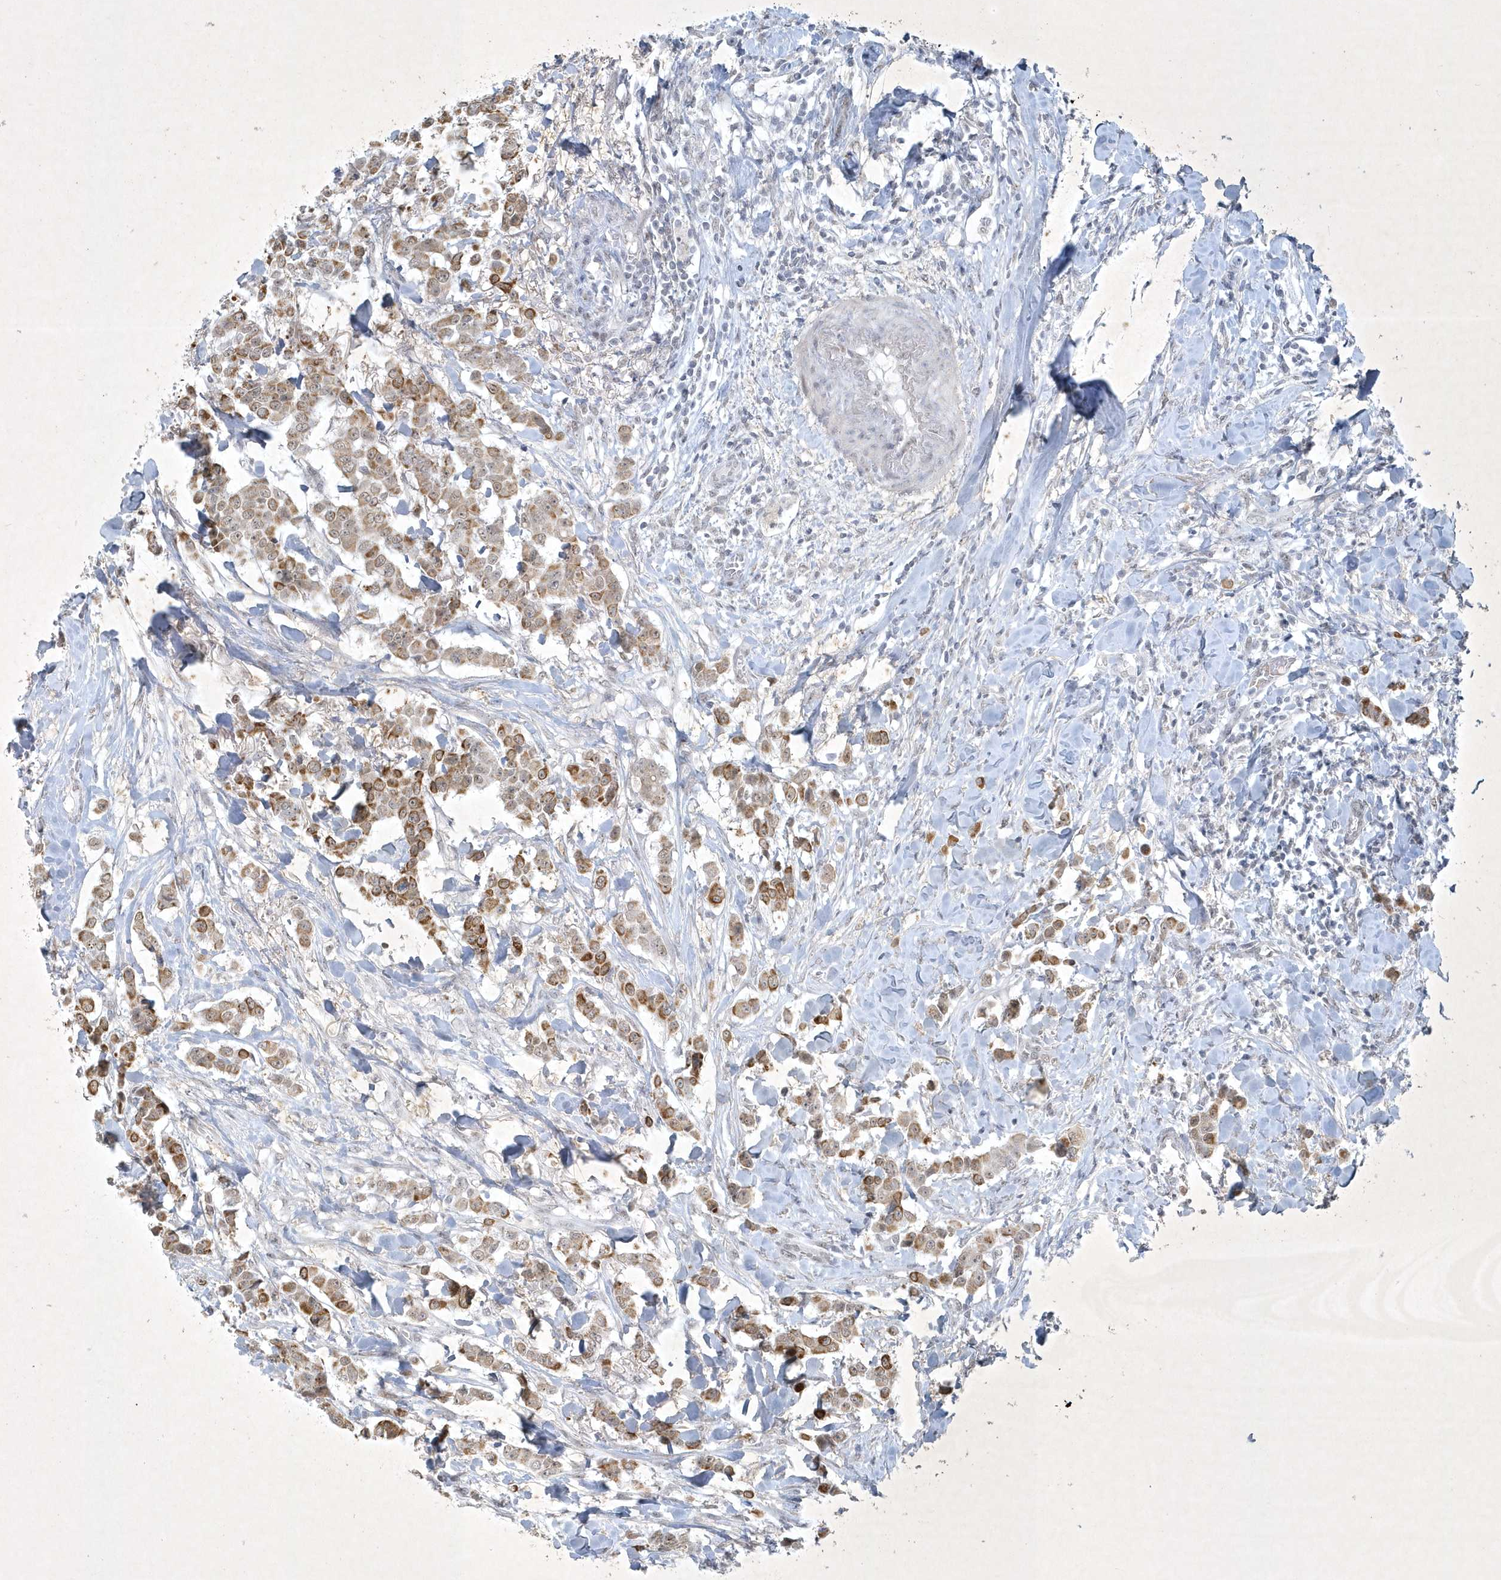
{"staining": {"intensity": "weak", "quantity": "25%-75%", "location": "cytoplasmic/membranous"}, "tissue": "breast cancer", "cell_type": "Tumor cells", "image_type": "cancer", "snomed": [{"axis": "morphology", "description": "Duct carcinoma"}, {"axis": "topography", "description": "Breast"}], "caption": "Immunohistochemistry (IHC) (DAB) staining of human breast invasive ductal carcinoma displays weak cytoplasmic/membranous protein expression in approximately 25%-75% of tumor cells.", "gene": "ZBTB9", "patient": {"sex": "female", "age": 40}}